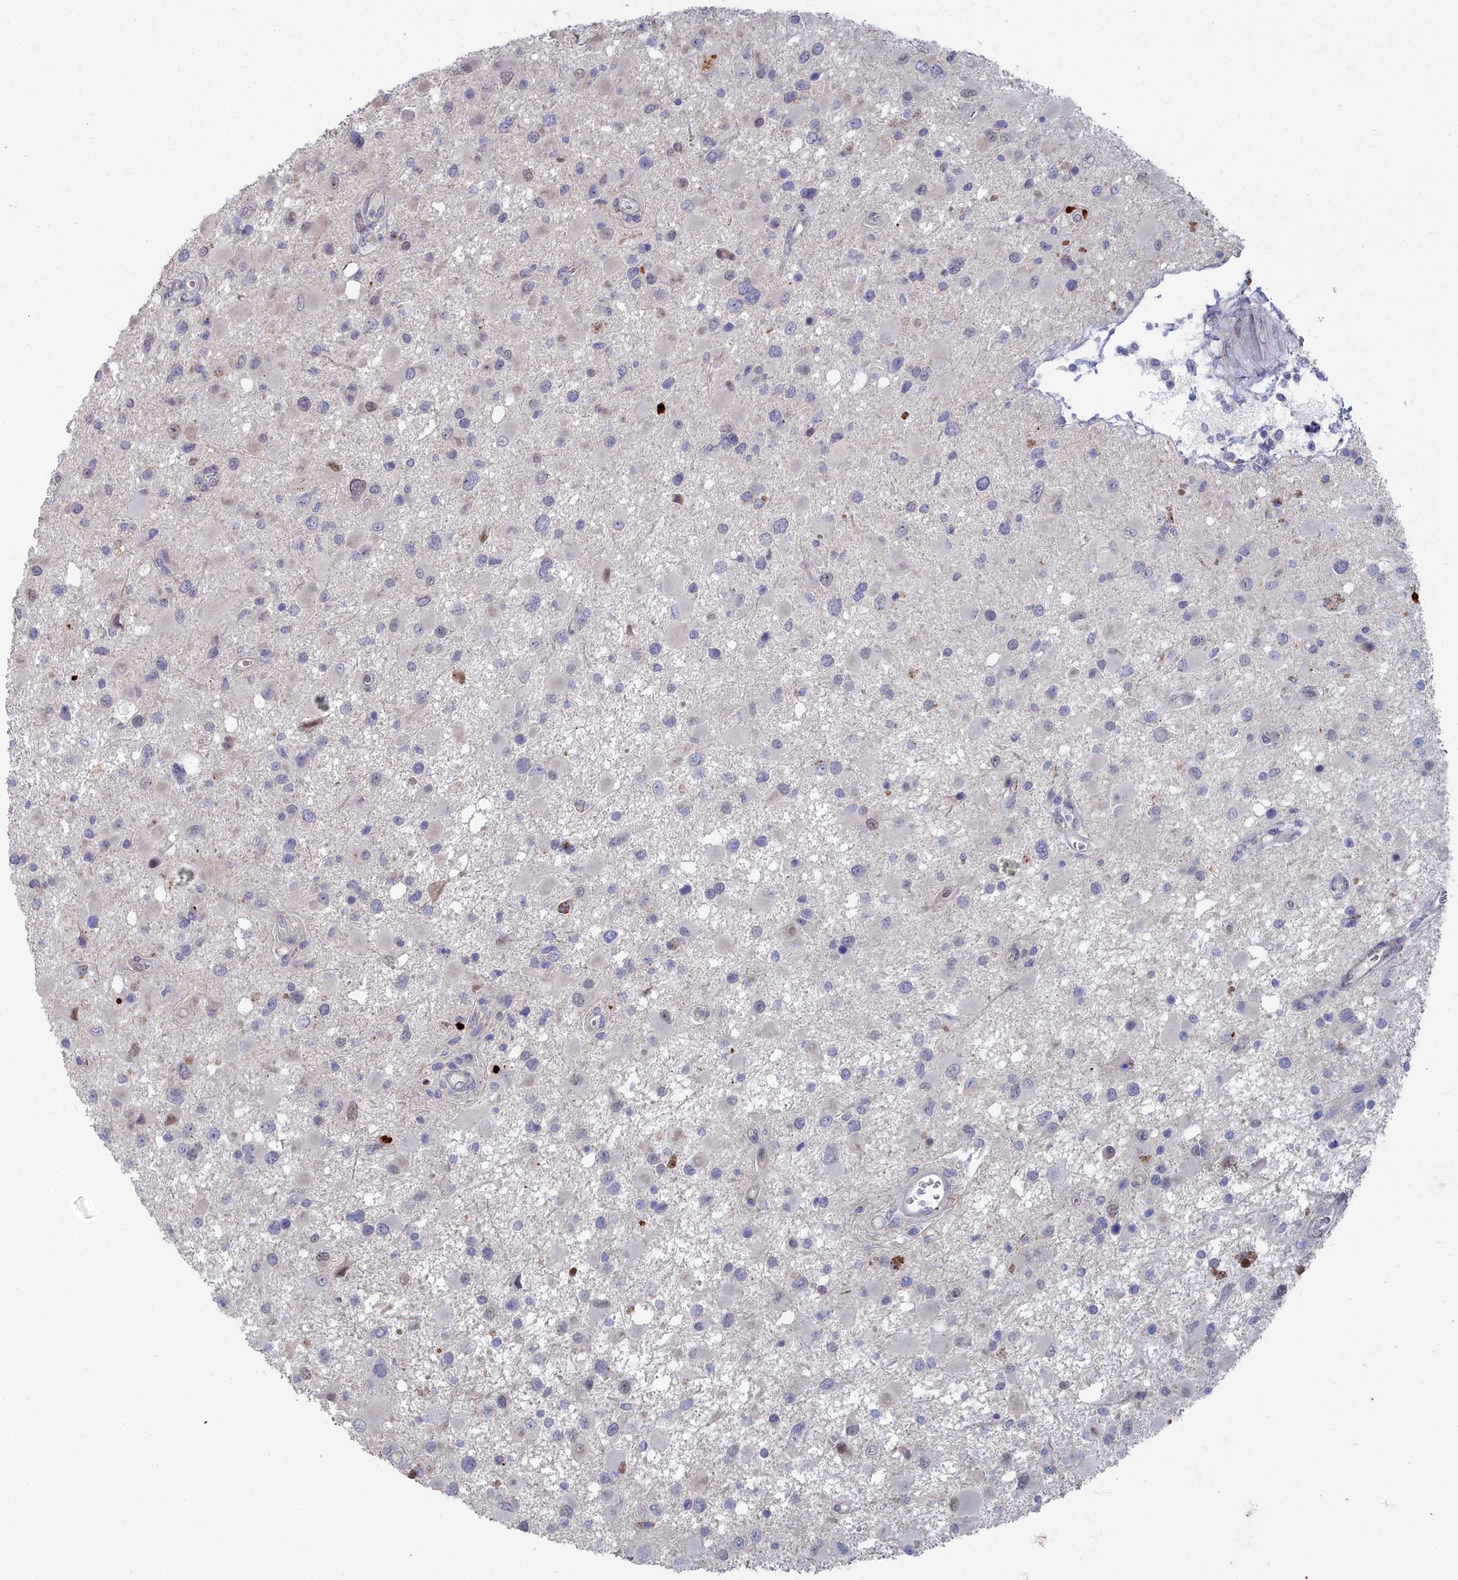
{"staining": {"intensity": "moderate", "quantity": "<25%", "location": "nuclear"}, "tissue": "glioma", "cell_type": "Tumor cells", "image_type": "cancer", "snomed": [{"axis": "morphology", "description": "Glioma, malignant, High grade"}, {"axis": "topography", "description": "Brain"}], "caption": "Brown immunohistochemical staining in human malignant glioma (high-grade) demonstrates moderate nuclear expression in about <25% of tumor cells. (brown staining indicates protein expression, while blue staining denotes nuclei).", "gene": "RPS27A", "patient": {"sex": "male", "age": 53}}